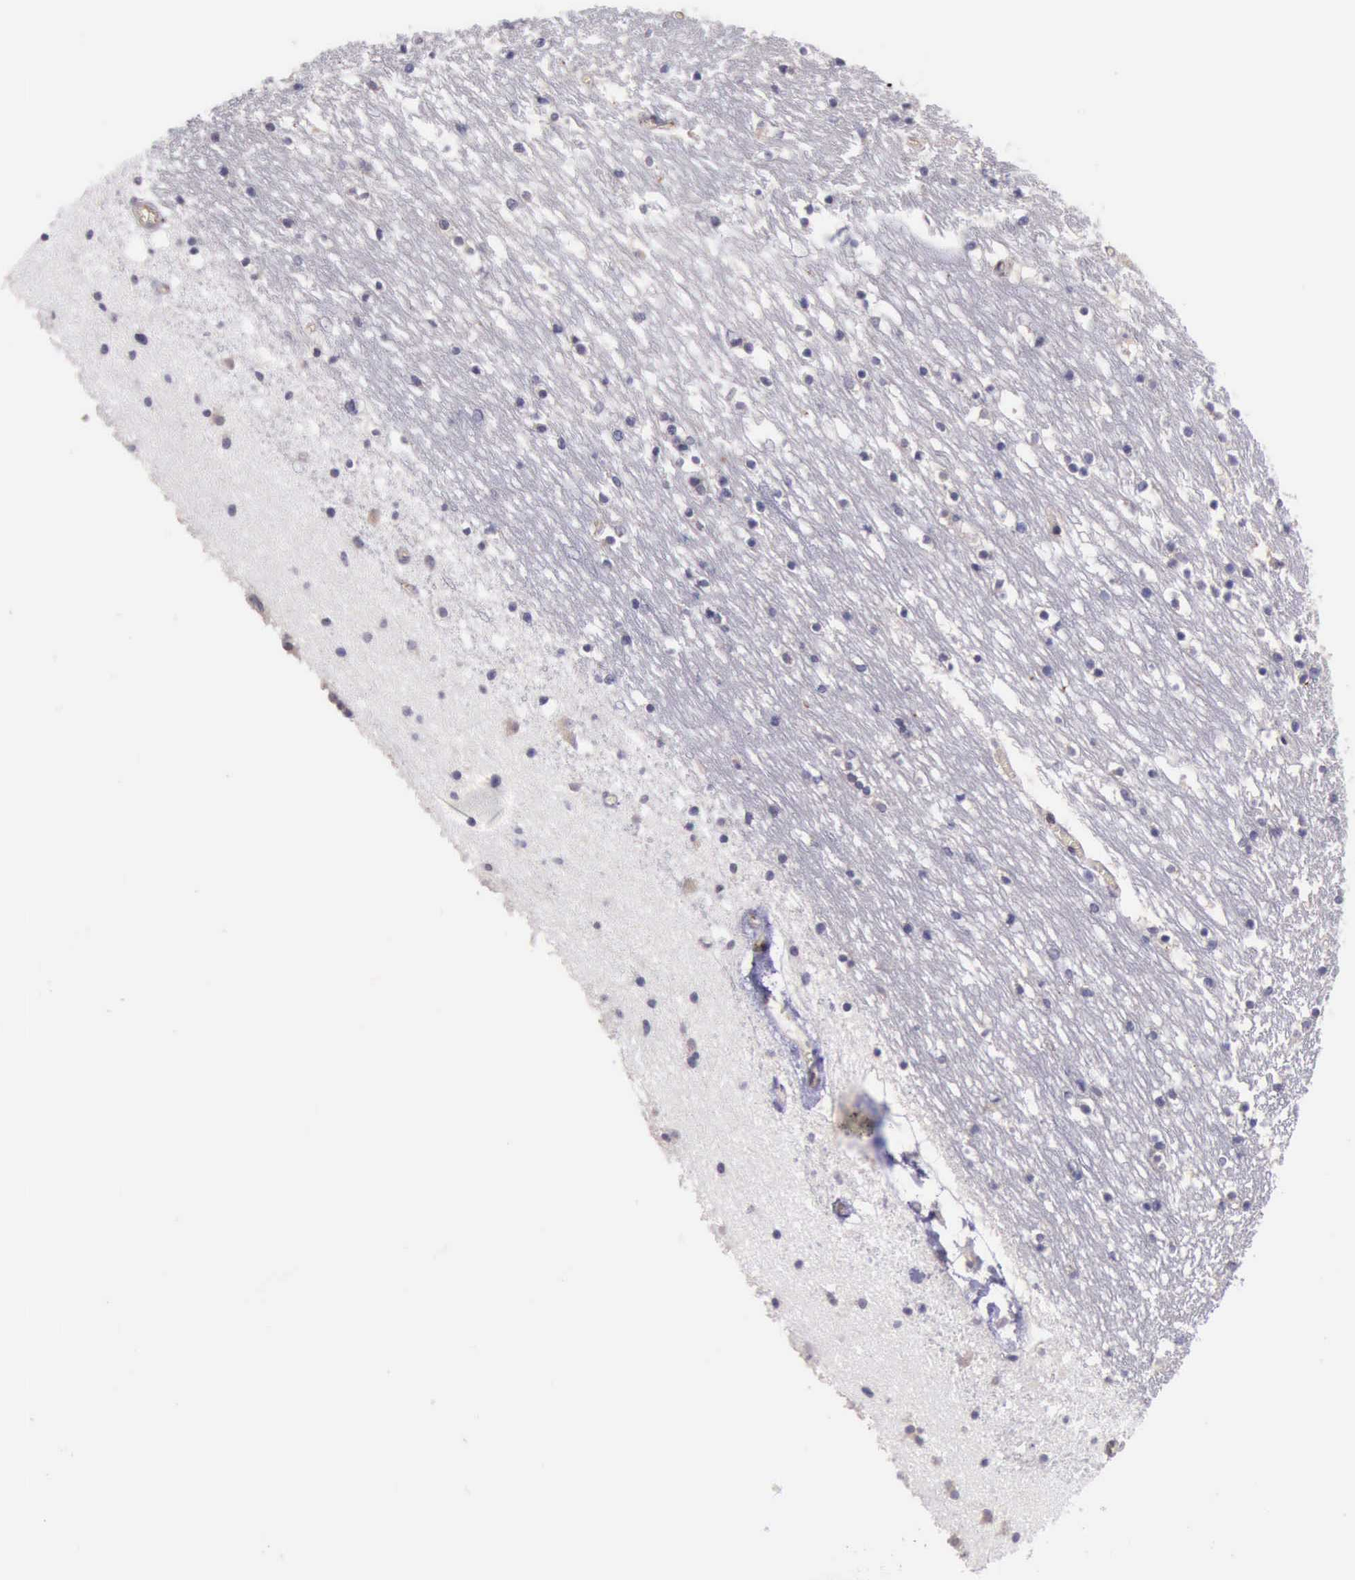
{"staining": {"intensity": "negative", "quantity": "none", "location": "none"}, "tissue": "caudate", "cell_type": "Glial cells", "image_type": "normal", "snomed": [{"axis": "morphology", "description": "Normal tissue, NOS"}, {"axis": "topography", "description": "Lateral ventricle wall"}], "caption": "Benign caudate was stained to show a protein in brown. There is no significant expression in glial cells. The staining is performed using DAB (3,3'-diaminobenzidine) brown chromogen with nuclei counter-stained in using hematoxylin.", "gene": "PLEK2", "patient": {"sex": "male", "age": 45}}